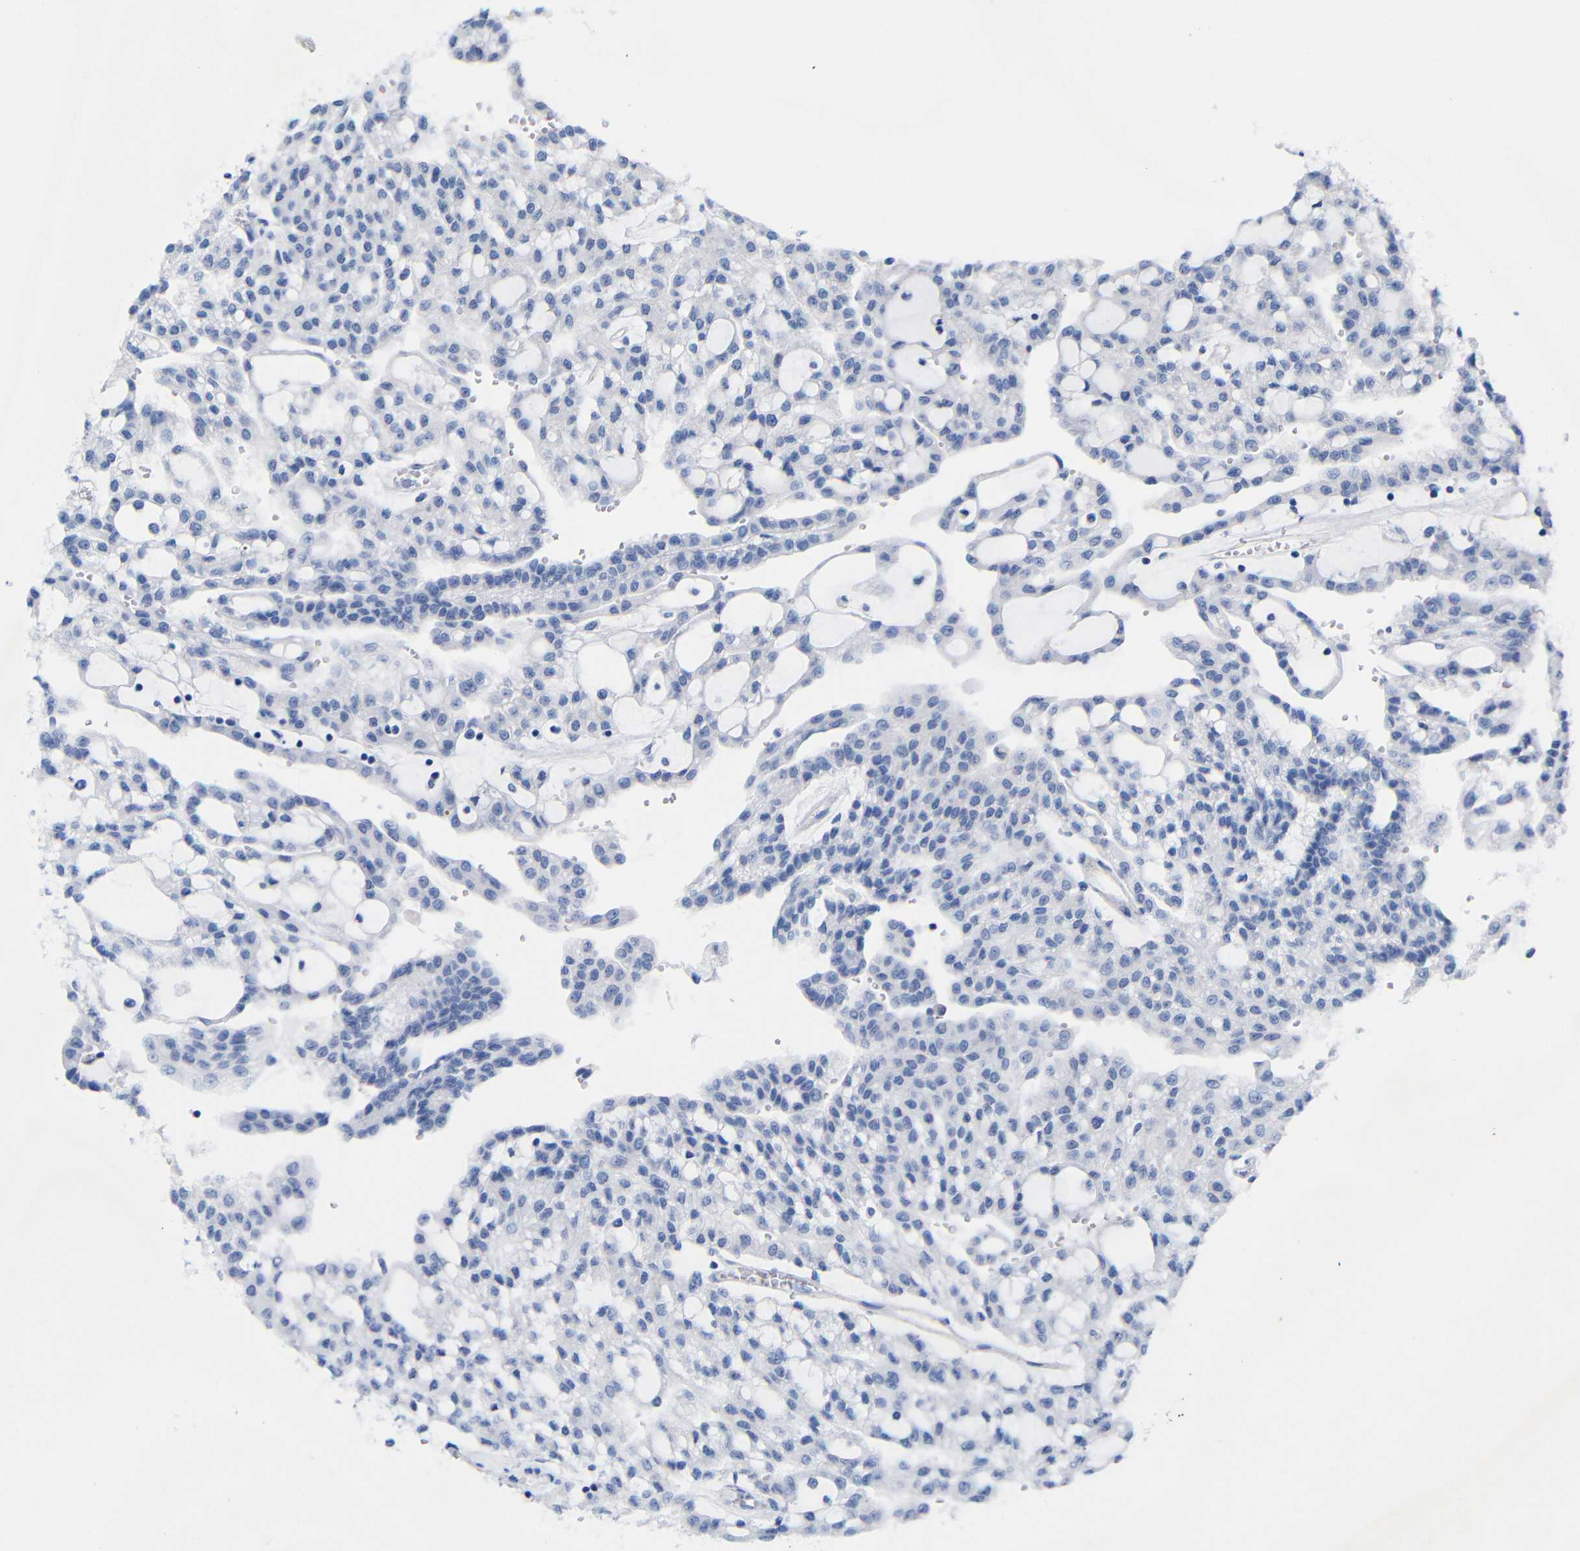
{"staining": {"intensity": "negative", "quantity": "none", "location": "none"}, "tissue": "renal cancer", "cell_type": "Tumor cells", "image_type": "cancer", "snomed": [{"axis": "morphology", "description": "Adenocarcinoma, NOS"}, {"axis": "topography", "description": "Kidney"}], "caption": "There is no significant staining in tumor cells of adenocarcinoma (renal).", "gene": "CGNL1", "patient": {"sex": "male", "age": 63}}